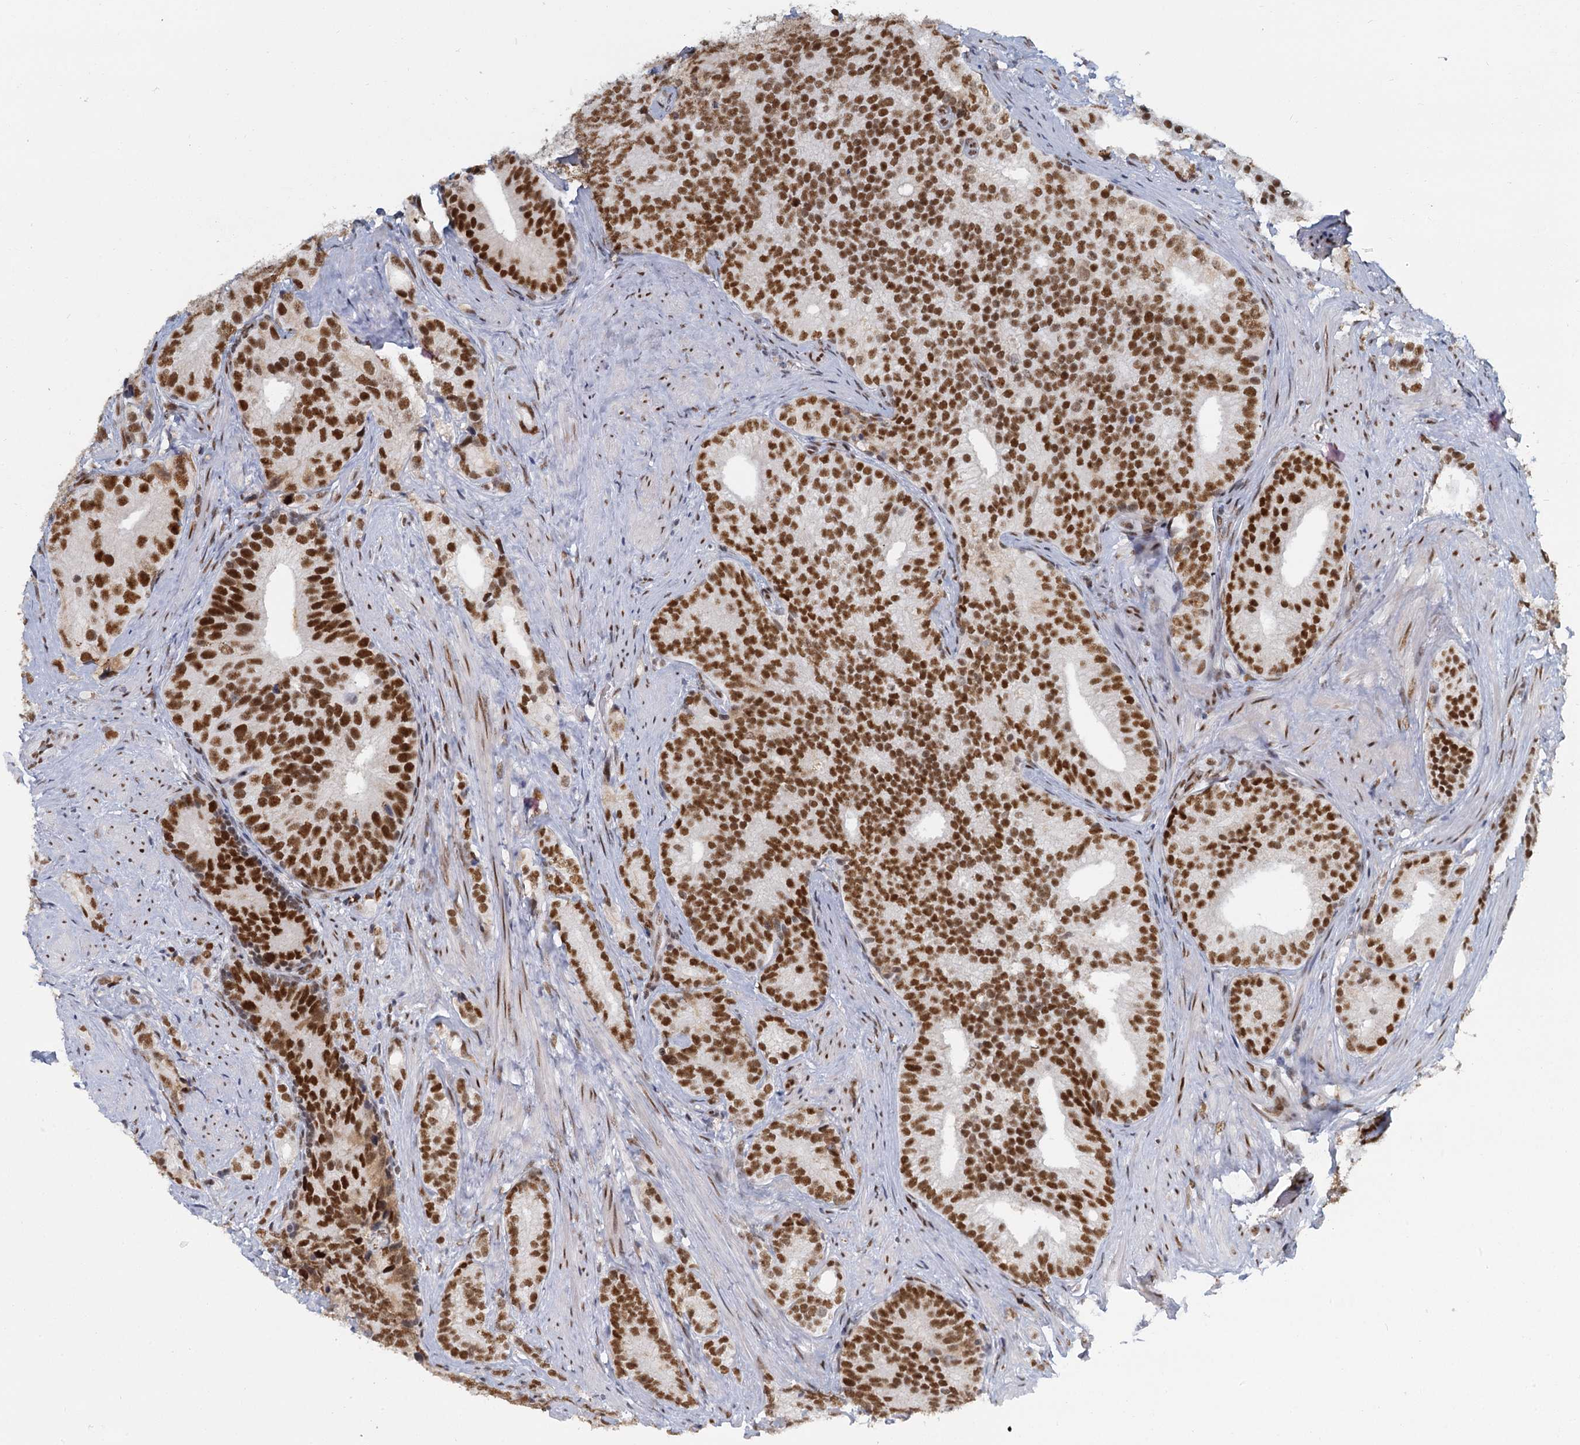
{"staining": {"intensity": "strong", "quantity": ">75%", "location": "nuclear"}, "tissue": "prostate cancer", "cell_type": "Tumor cells", "image_type": "cancer", "snomed": [{"axis": "morphology", "description": "Adenocarcinoma, Low grade"}, {"axis": "topography", "description": "Prostate"}], "caption": "DAB immunohistochemical staining of human low-grade adenocarcinoma (prostate) shows strong nuclear protein staining in approximately >75% of tumor cells. (DAB IHC, brown staining for protein, blue staining for nuclei).", "gene": "RPRD1A", "patient": {"sex": "male", "age": 71}}